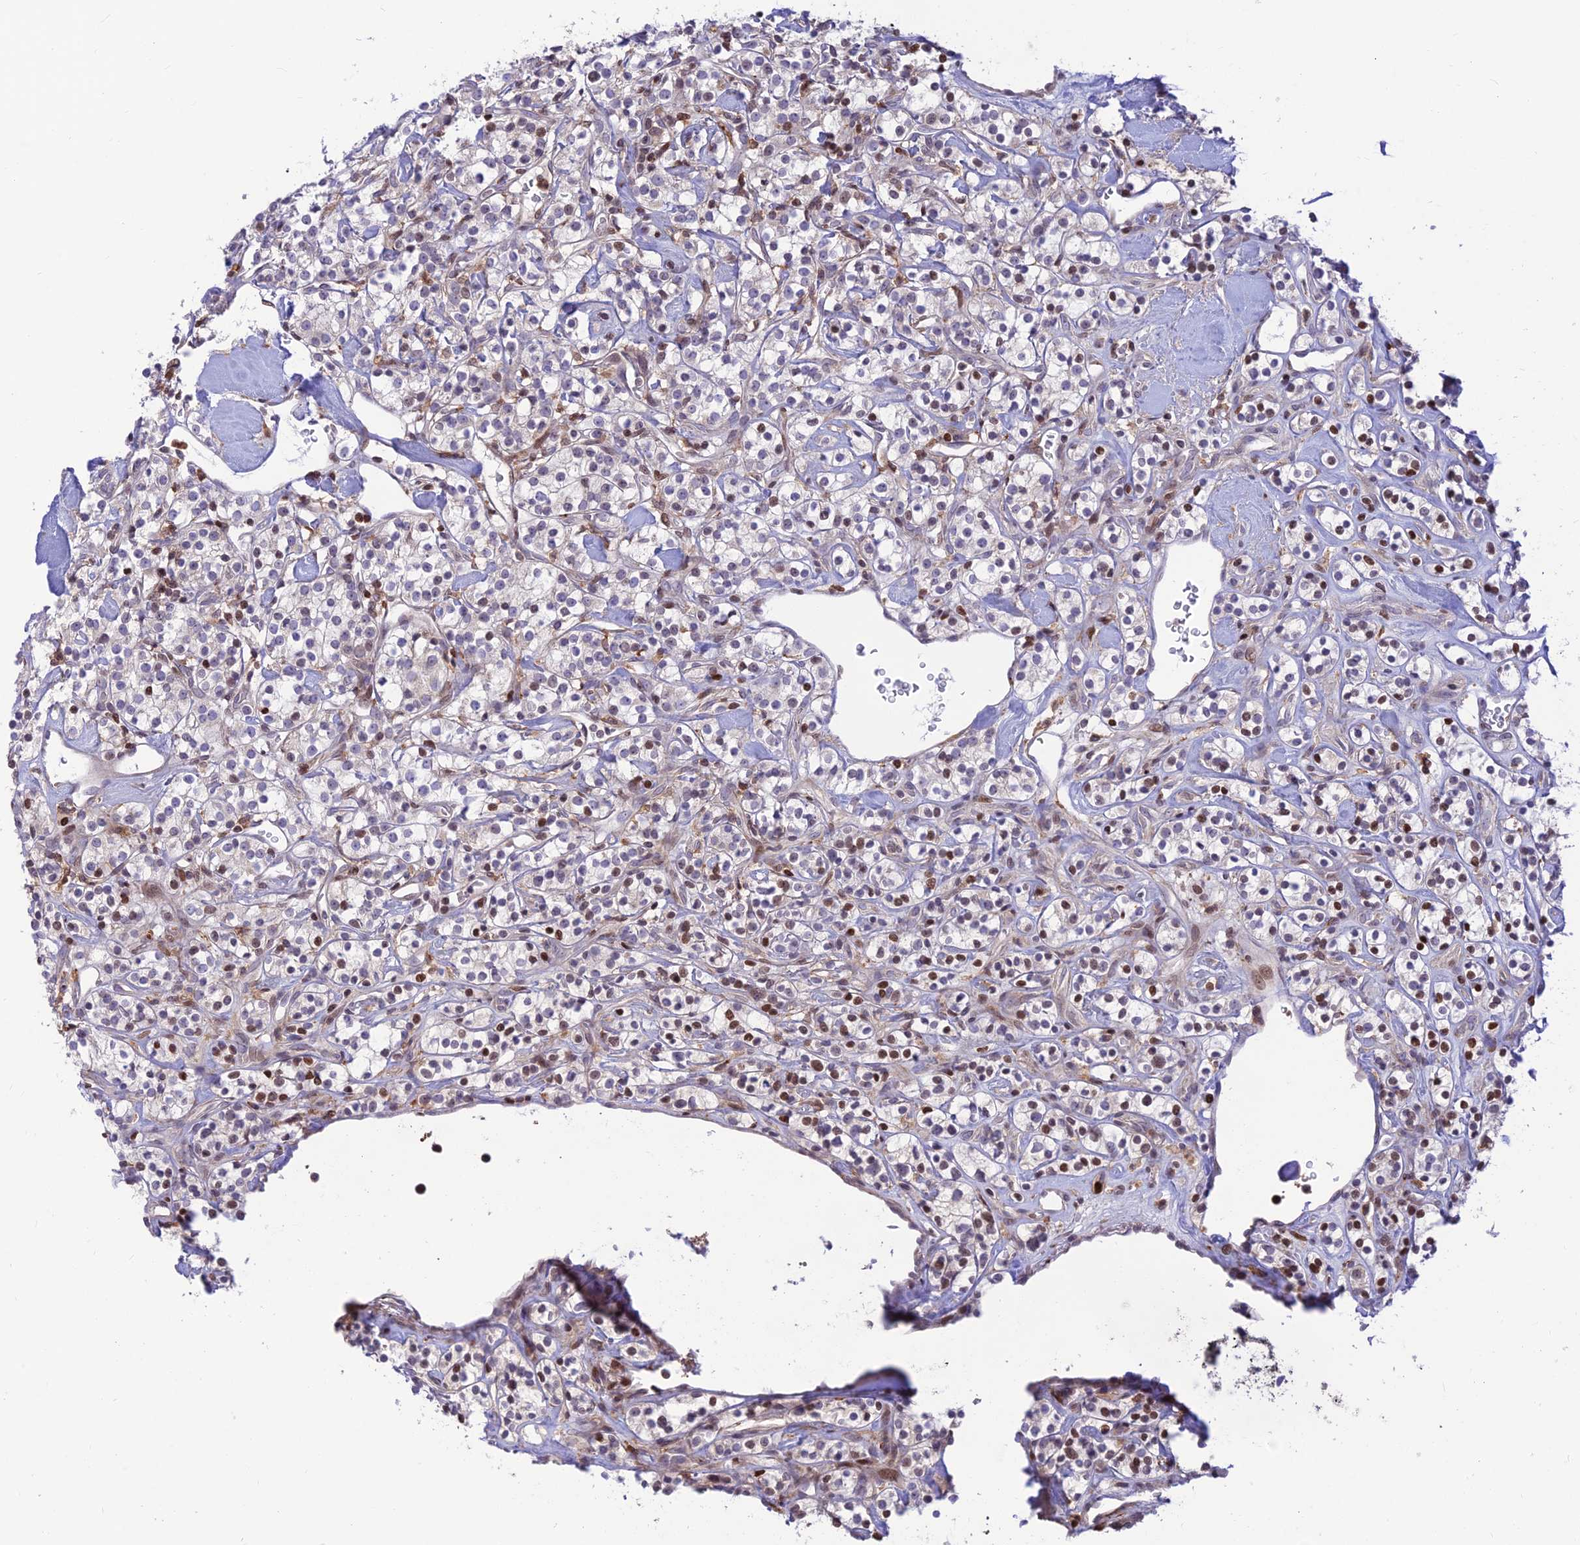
{"staining": {"intensity": "moderate", "quantity": "<25%", "location": "nuclear"}, "tissue": "renal cancer", "cell_type": "Tumor cells", "image_type": "cancer", "snomed": [{"axis": "morphology", "description": "Adenocarcinoma, NOS"}, {"axis": "topography", "description": "Kidney"}], "caption": "About <25% of tumor cells in human renal cancer (adenocarcinoma) display moderate nuclear protein expression as visualized by brown immunohistochemical staining.", "gene": "FAM186B", "patient": {"sex": "male", "age": 77}}